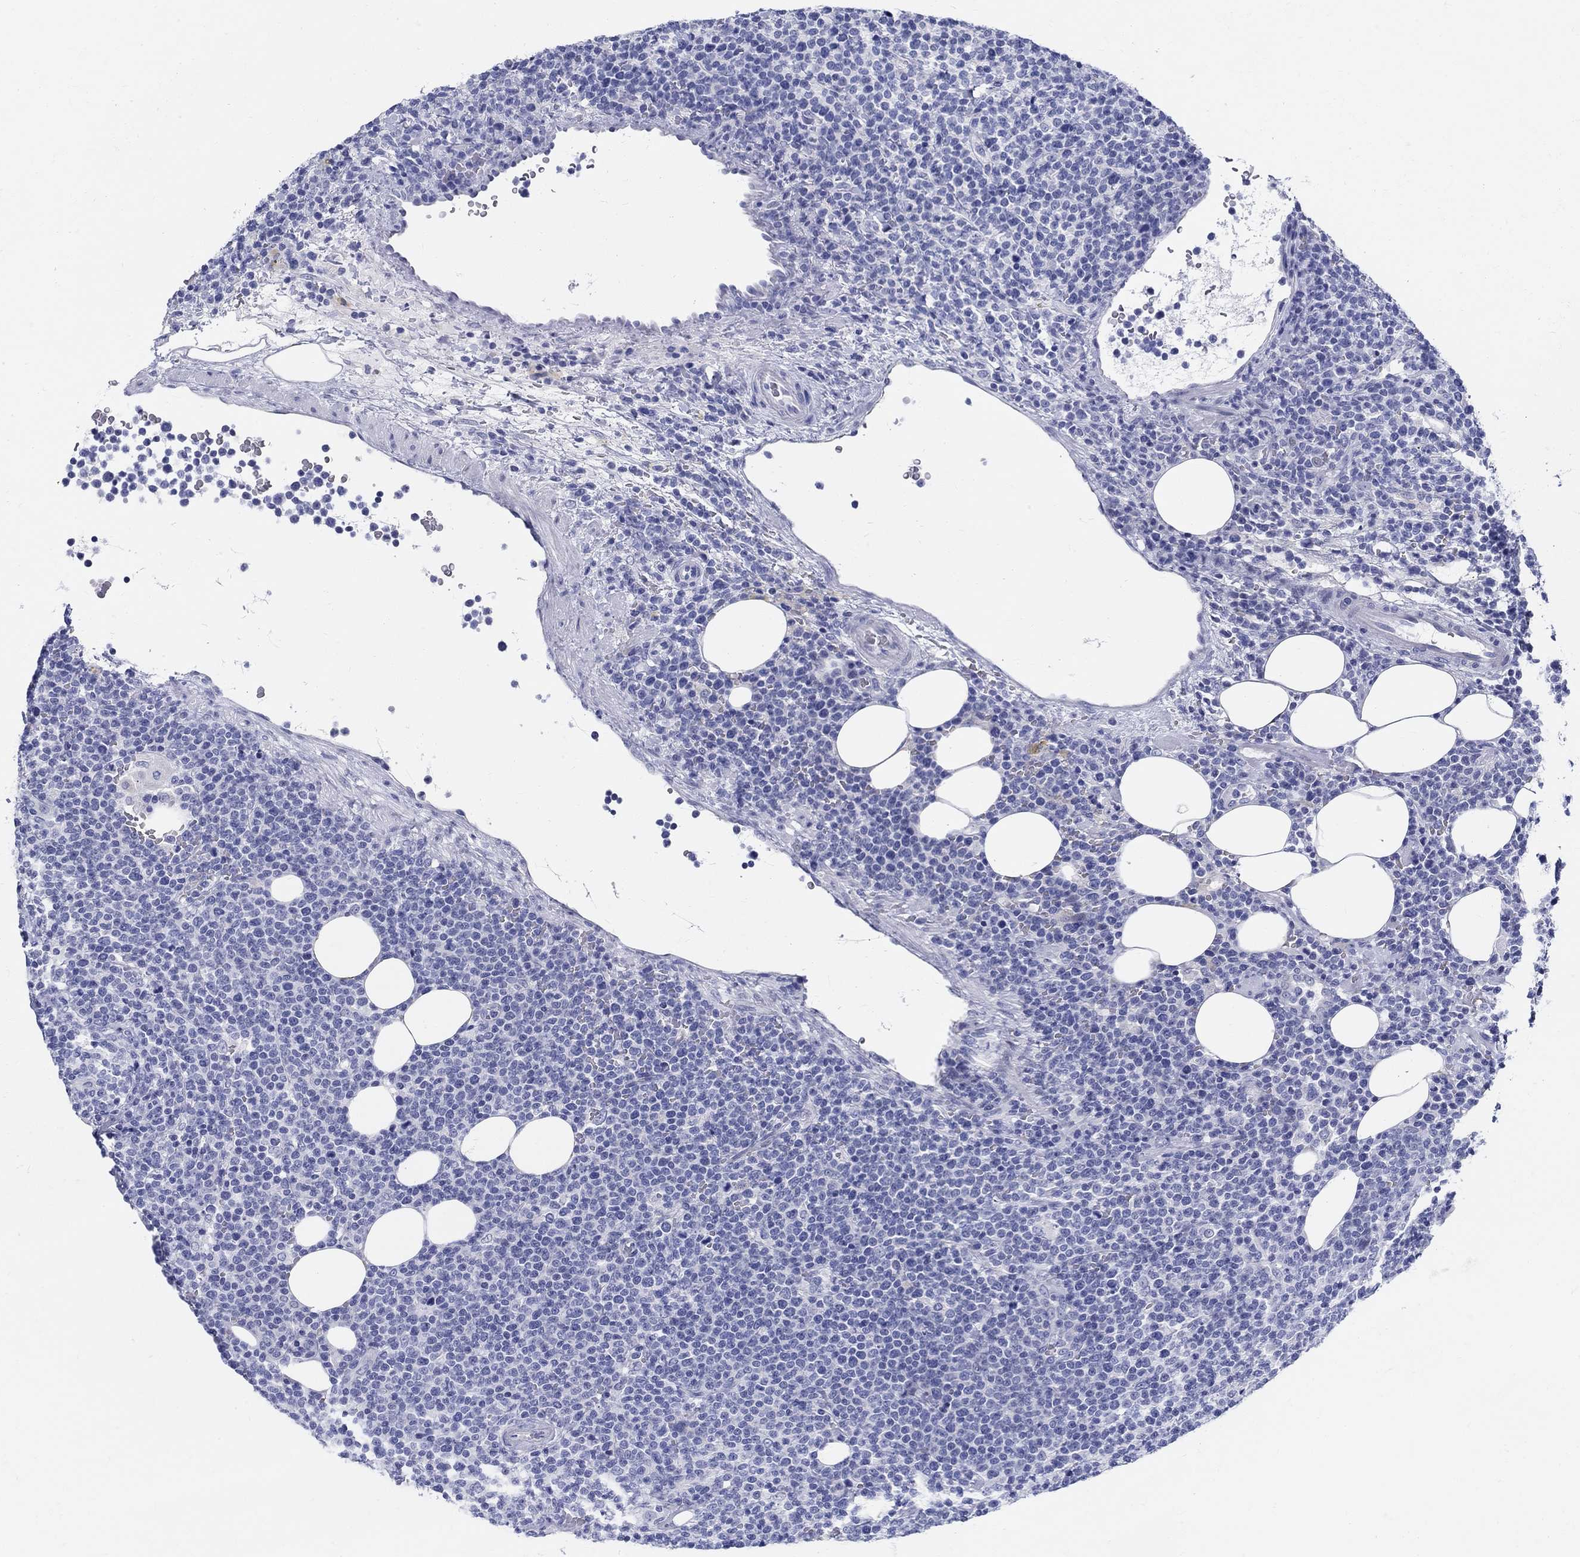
{"staining": {"intensity": "negative", "quantity": "none", "location": "none"}, "tissue": "lymphoma", "cell_type": "Tumor cells", "image_type": "cancer", "snomed": [{"axis": "morphology", "description": "Malignant lymphoma, non-Hodgkin's type, High grade"}, {"axis": "topography", "description": "Lymph node"}], "caption": "Immunohistochemical staining of human lymphoma demonstrates no significant positivity in tumor cells.", "gene": "CRYGS", "patient": {"sex": "male", "age": 61}}